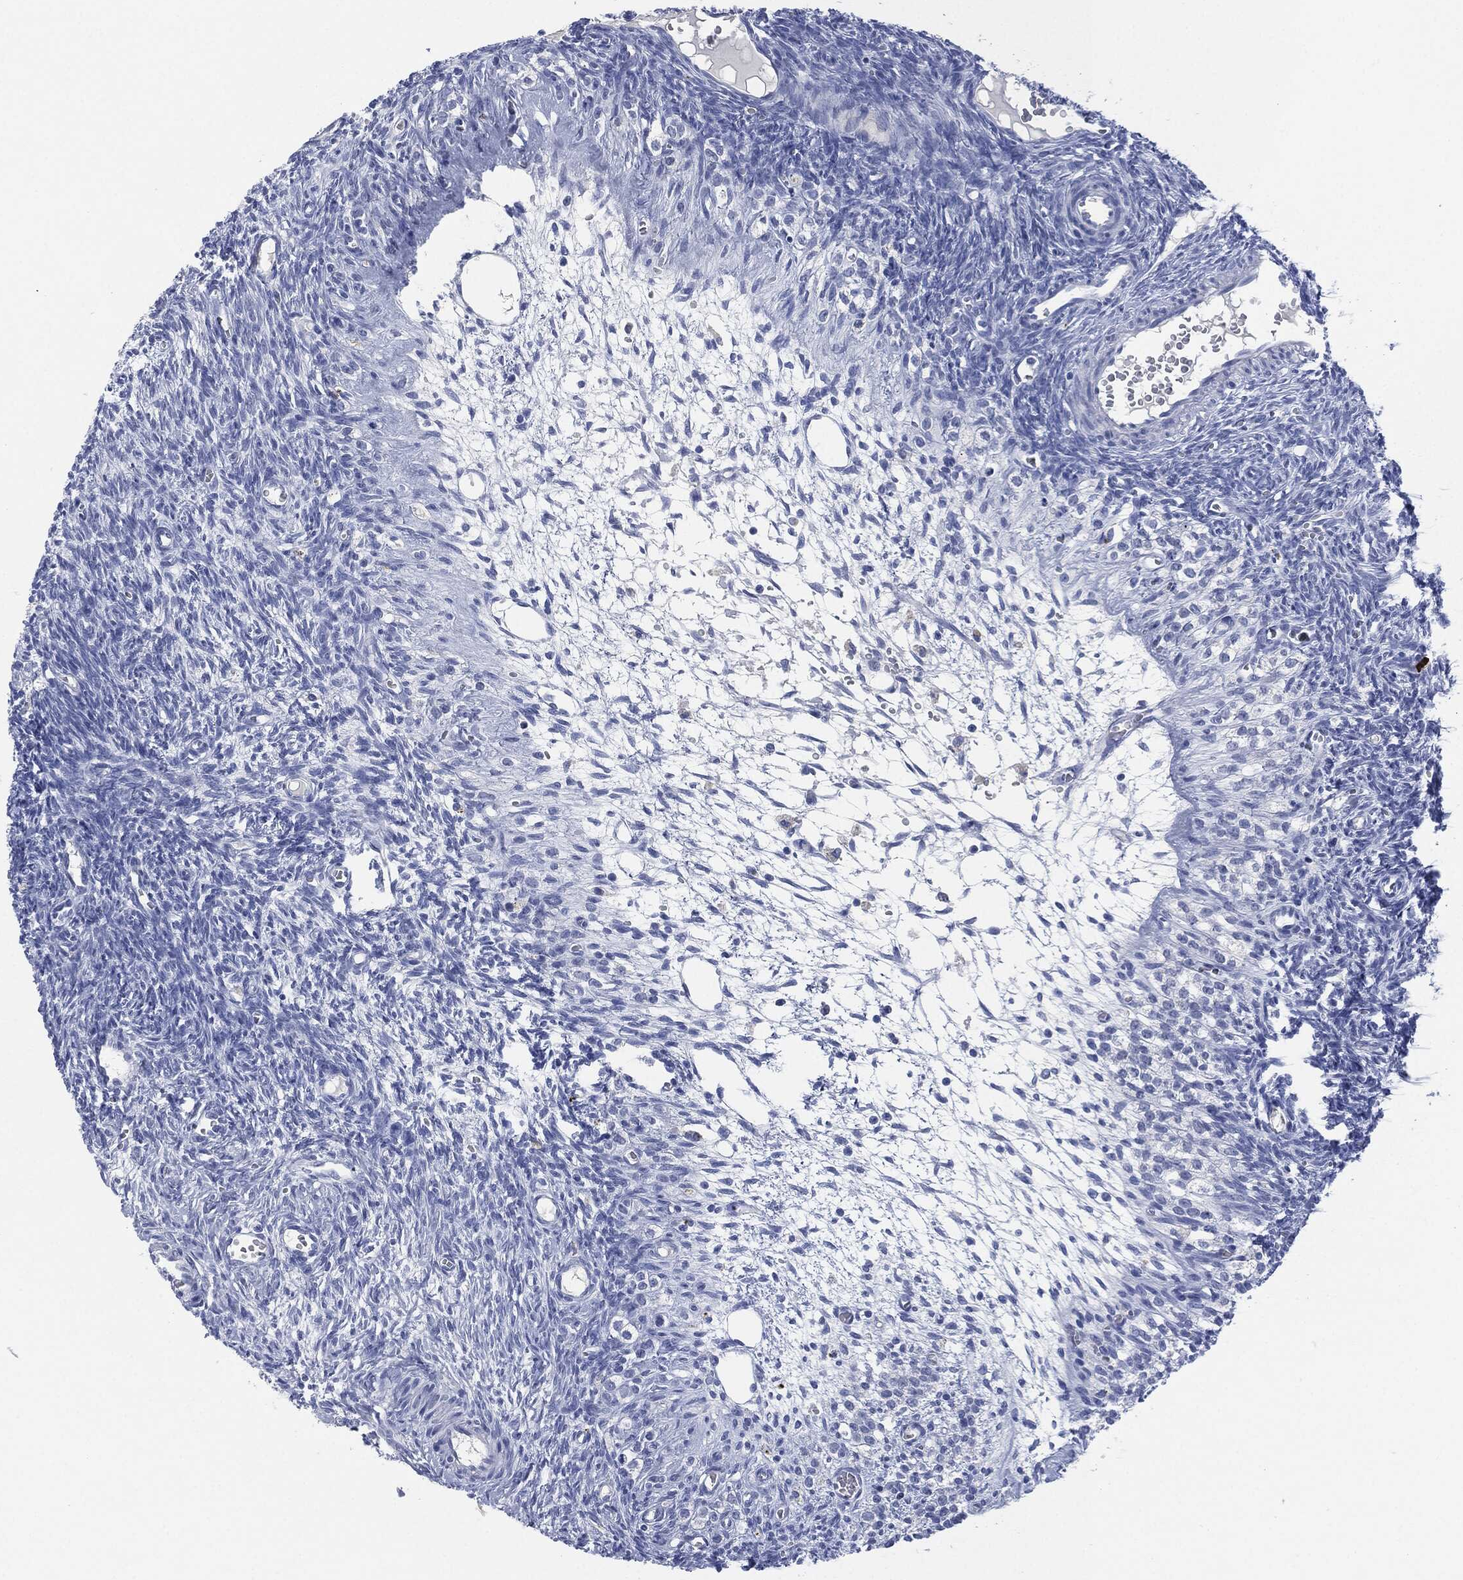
{"staining": {"intensity": "negative", "quantity": "none", "location": "none"}, "tissue": "ovary", "cell_type": "Follicle cells", "image_type": "normal", "snomed": [{"axis": "morphology", "description": "Normal tissue, NOS"}, {"axis": "topography", "description": "Ovary"}], "caption": "IHC photomicrograph of unremarkable ovary: ovary stained with DAB shows no significant protein staining in follicle cells. Brightfield microscopy of immunohistochemistry stained with DAB (brown) and hematoxylin (blue), captured at high magnification.", "gene": "CEACAM8", "patient": {"sex": "female", "age": 27}}